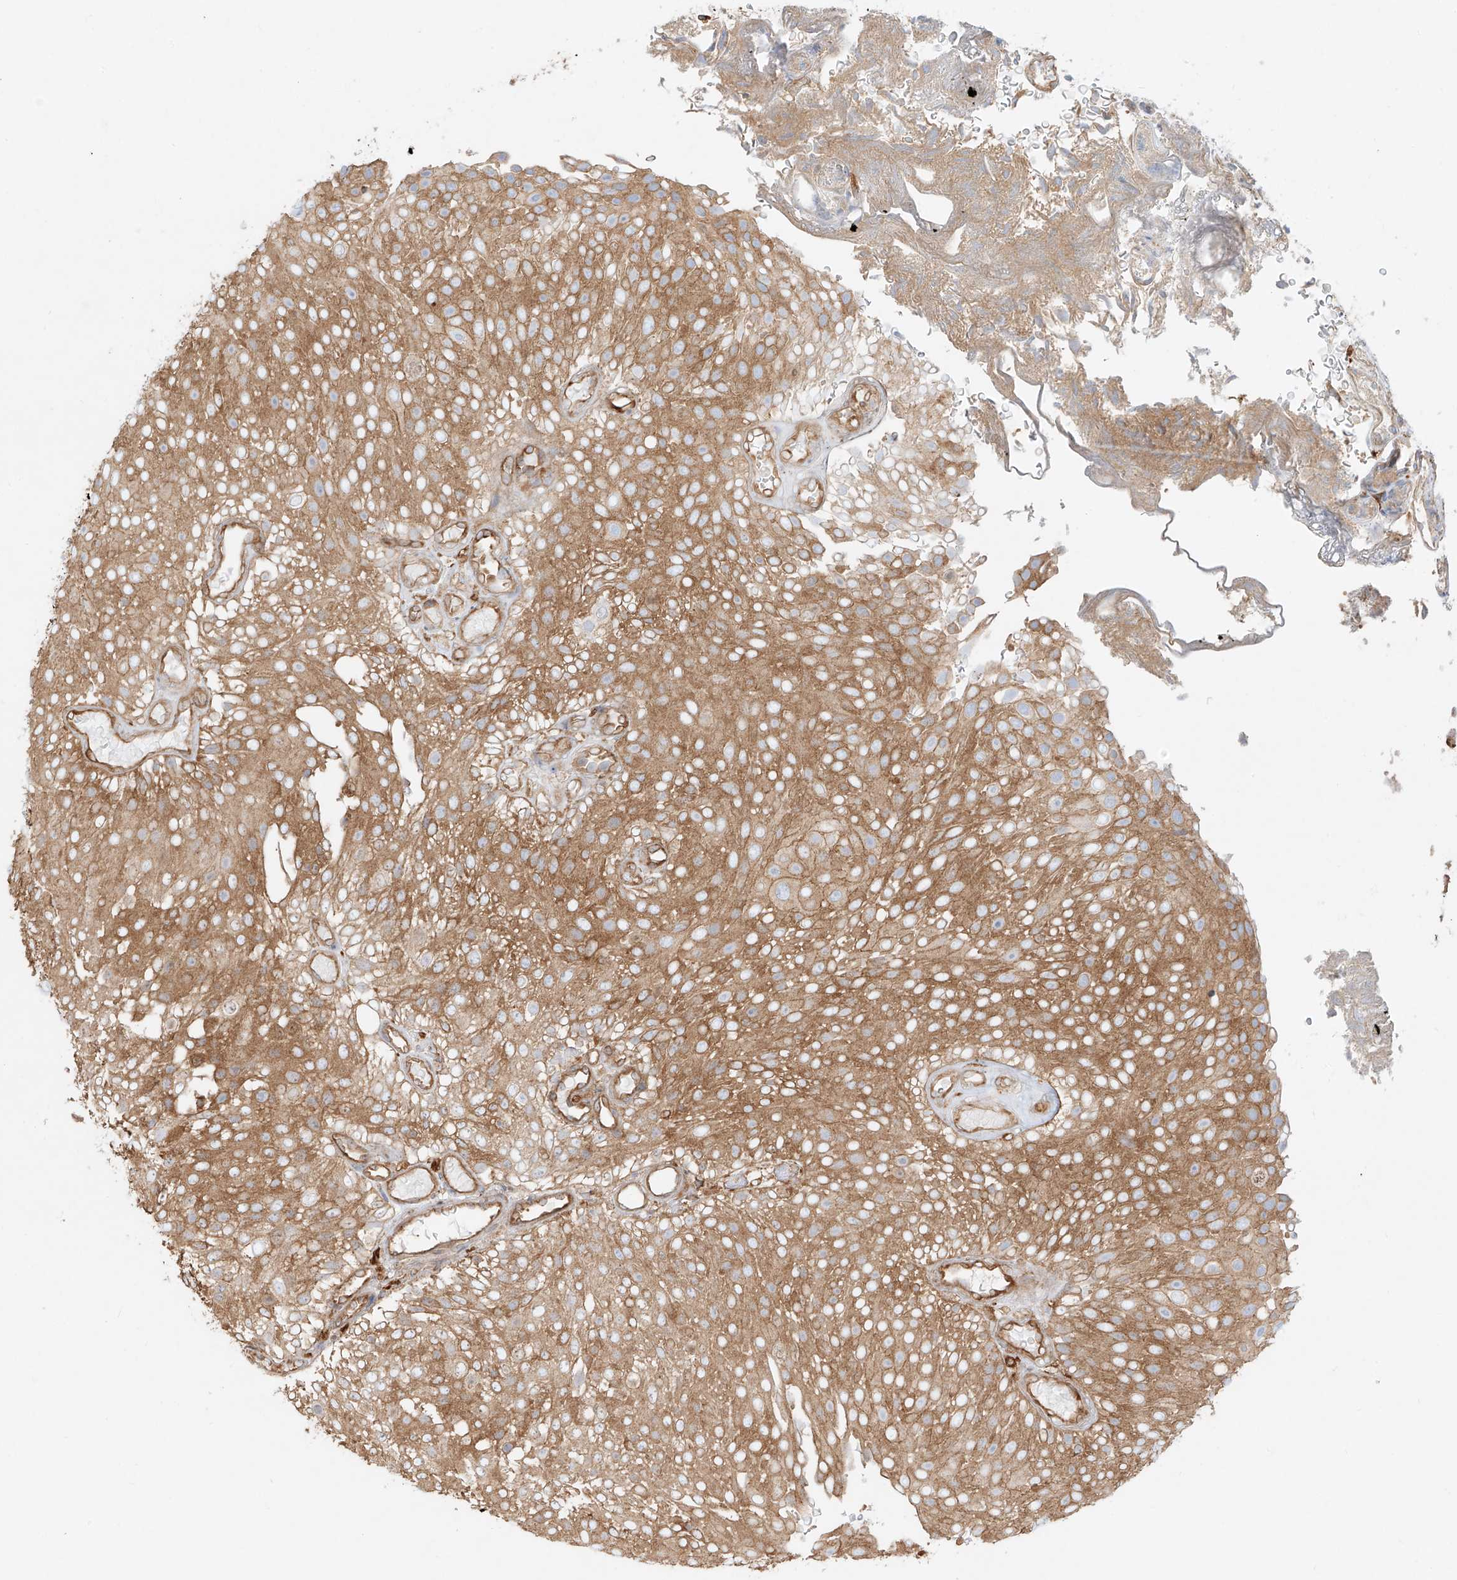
{"staining": {"intensity": "moderate", "quantity": ">75%", "location": "cytoplasmic/membranous"}, "tissue": "urothelial cancer", "cell_type": "Tumor cells", "image_type": "cancer", "snomed": [{"axis": "morphology", "description": "Urothelial carcinoma, Low grade"}, {"axis": "topography", "description": "Urinary bladder"}], "caption": "Tumor cells demonstrate moderate cytoplasmic/membranous positivity in approximately >75% of cells in urothelial carcinoma (low-grade). (IHC, brightfield microscopy, high magnification).", "gene": "SNX9", "patient": {"sex": "male", "age": 78}}